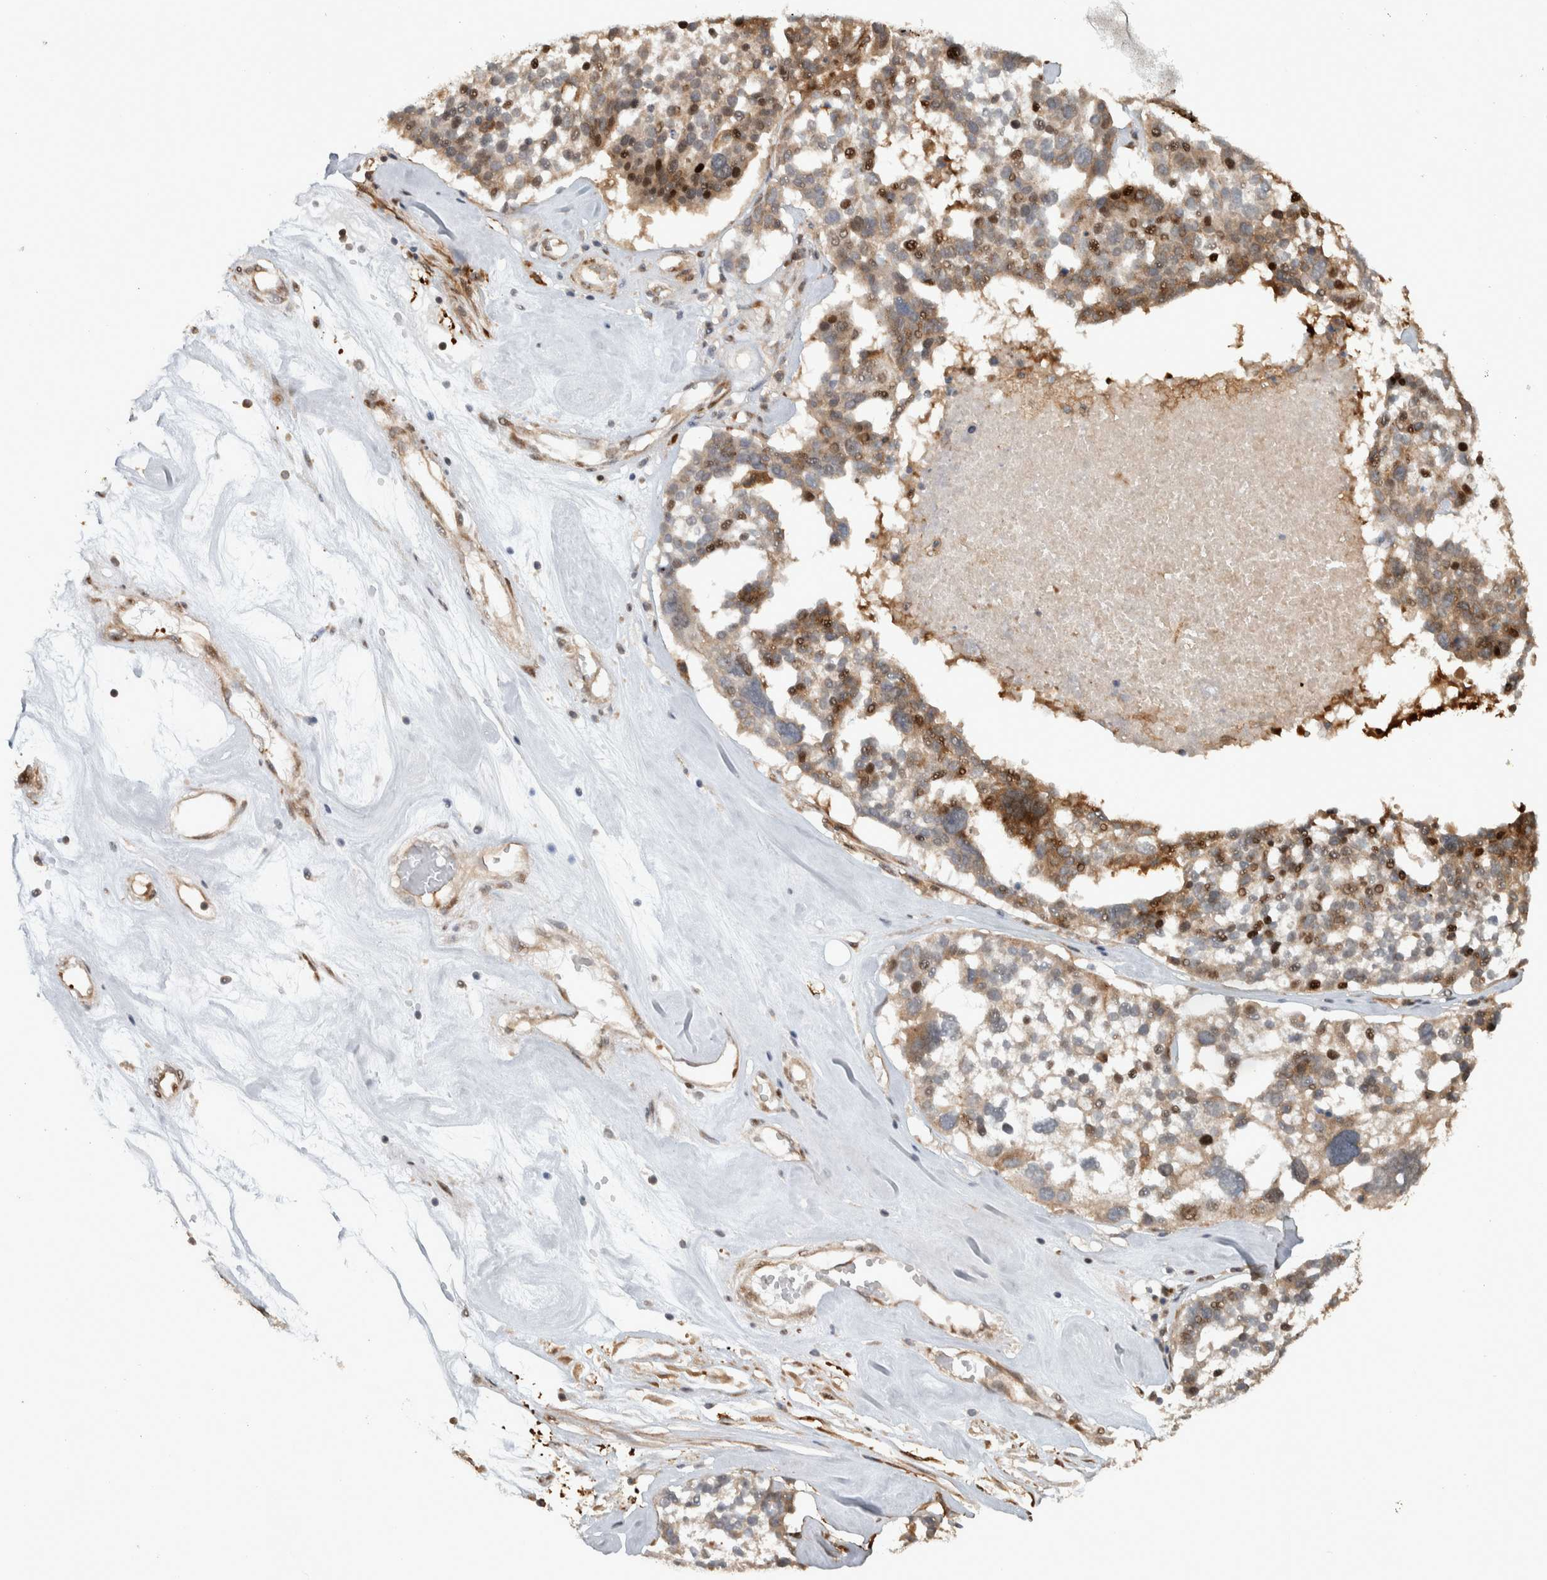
{"staining": {"intensity": "moderate", "quantity": ">75%", "location": "cytoplasmic/membranous"}, "tissue": "ovarian cancer", "cell_type": "Tumor cells", "image_type": "cancer", "snomed": [{"axis": "morphology", "description": "Cystadenocarcinoma, serous, NOS"}, {"axis": "topography", "description": "Ovary"}], "caption": "This is a photomicrograph of IHC staining of serous cystadenocarcinoma (ovarian), which shows moderate positivity in the cytoplasmic/membranous of tumor cells.", "gene": "CNTROB", "patient": {"sex": "female", "age": 59}}